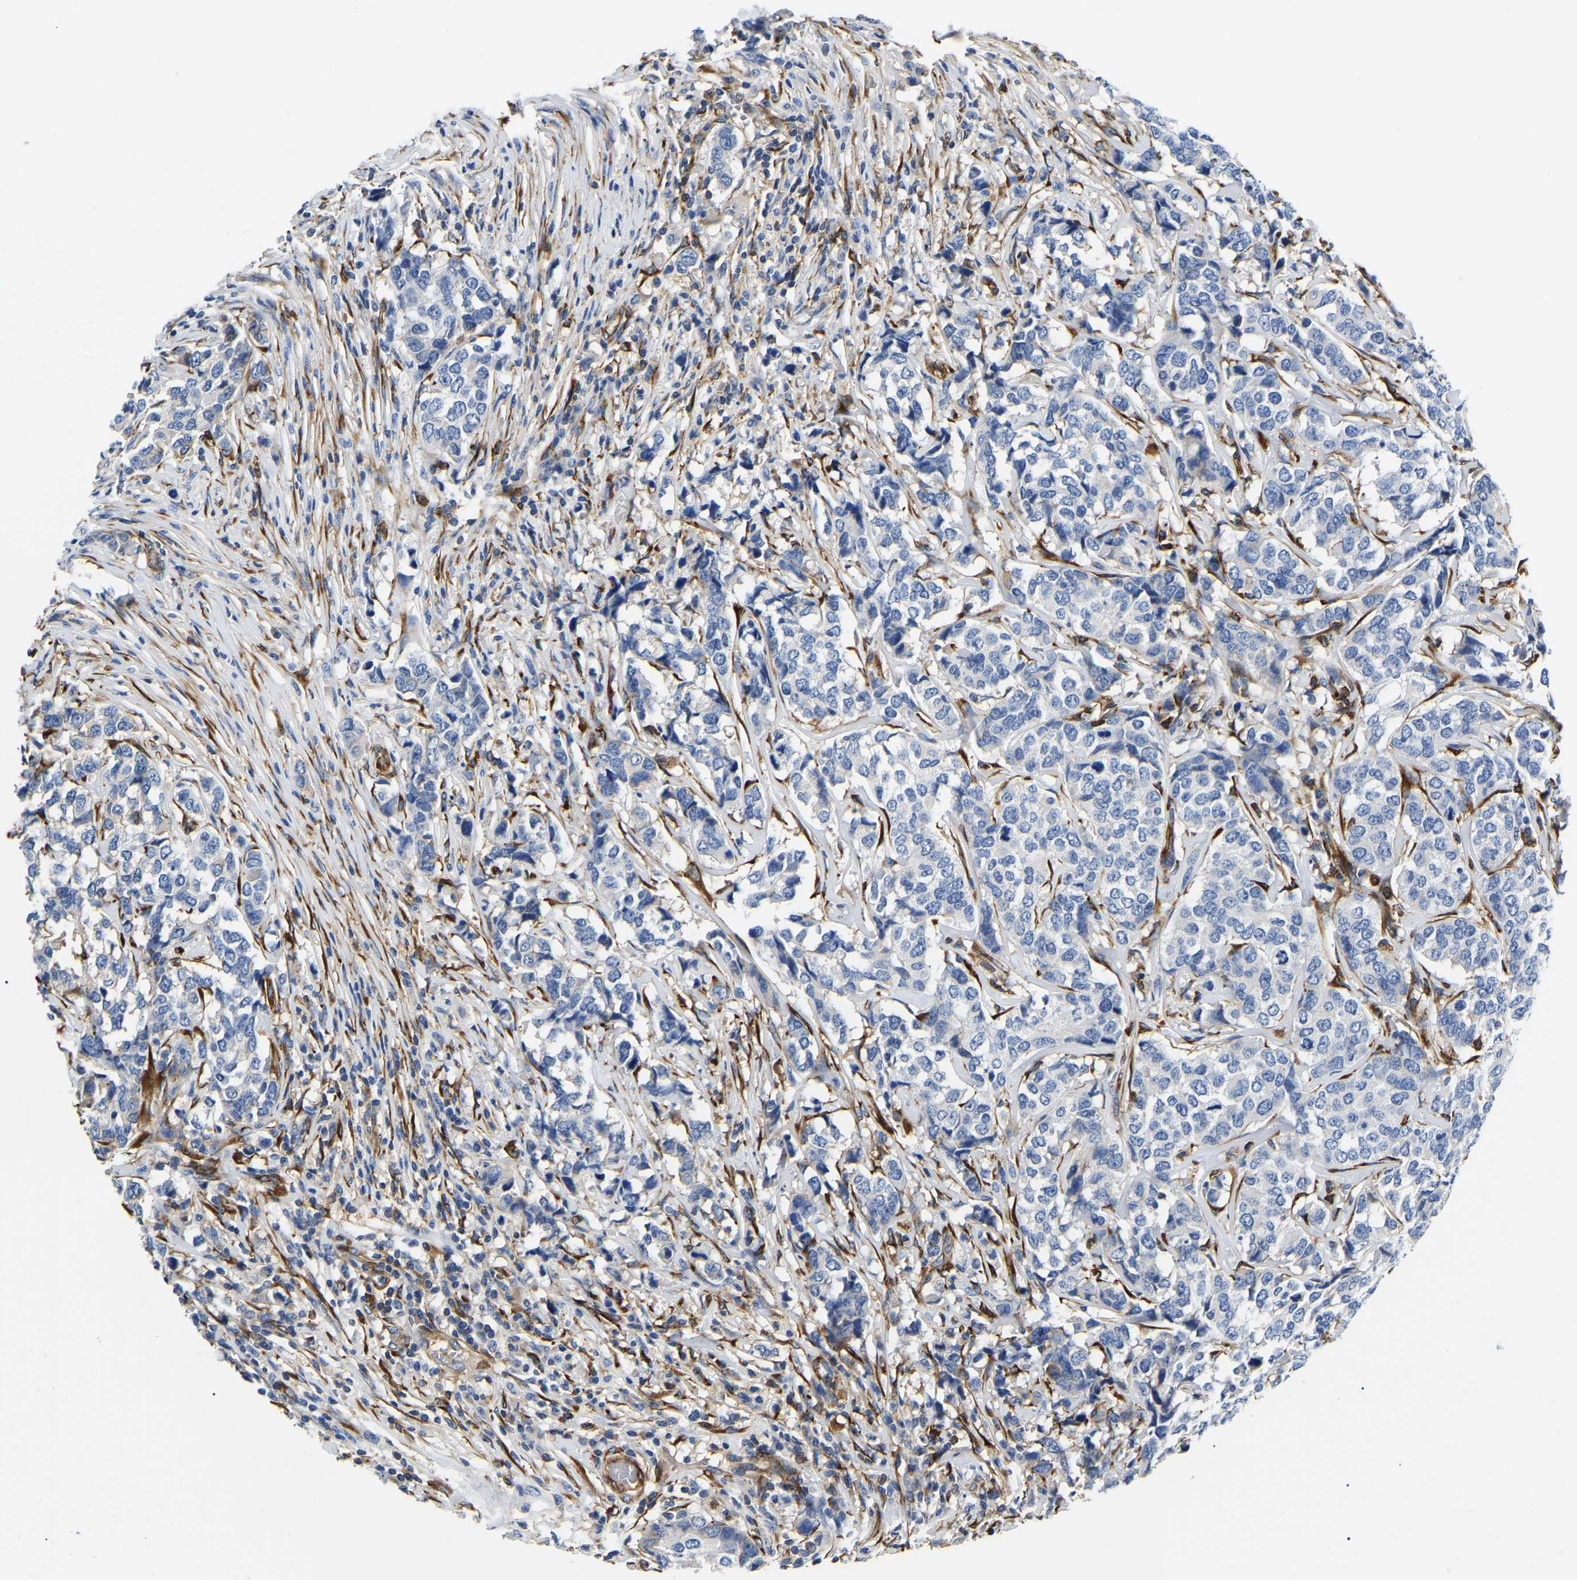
{"staining": {"intensity": "weak", "quantity": "<25%", "location": "cytoplasmic/membranous"}, "tissue": "breast cancer", "cell_type": "Tumor cells", "image_type": "cancer", "snomed": [{"axis": "morphology", "description": "Lobular carcinoma"}, {"axis": "topography", "description": "Breast"}], "caption": "An image of breast cancer (lobular carcinoma) stained for a protein reveals no brown staining in tumor cells.", "gene": "DUSP8", "patient": {"sex": "female", "age": 59}}